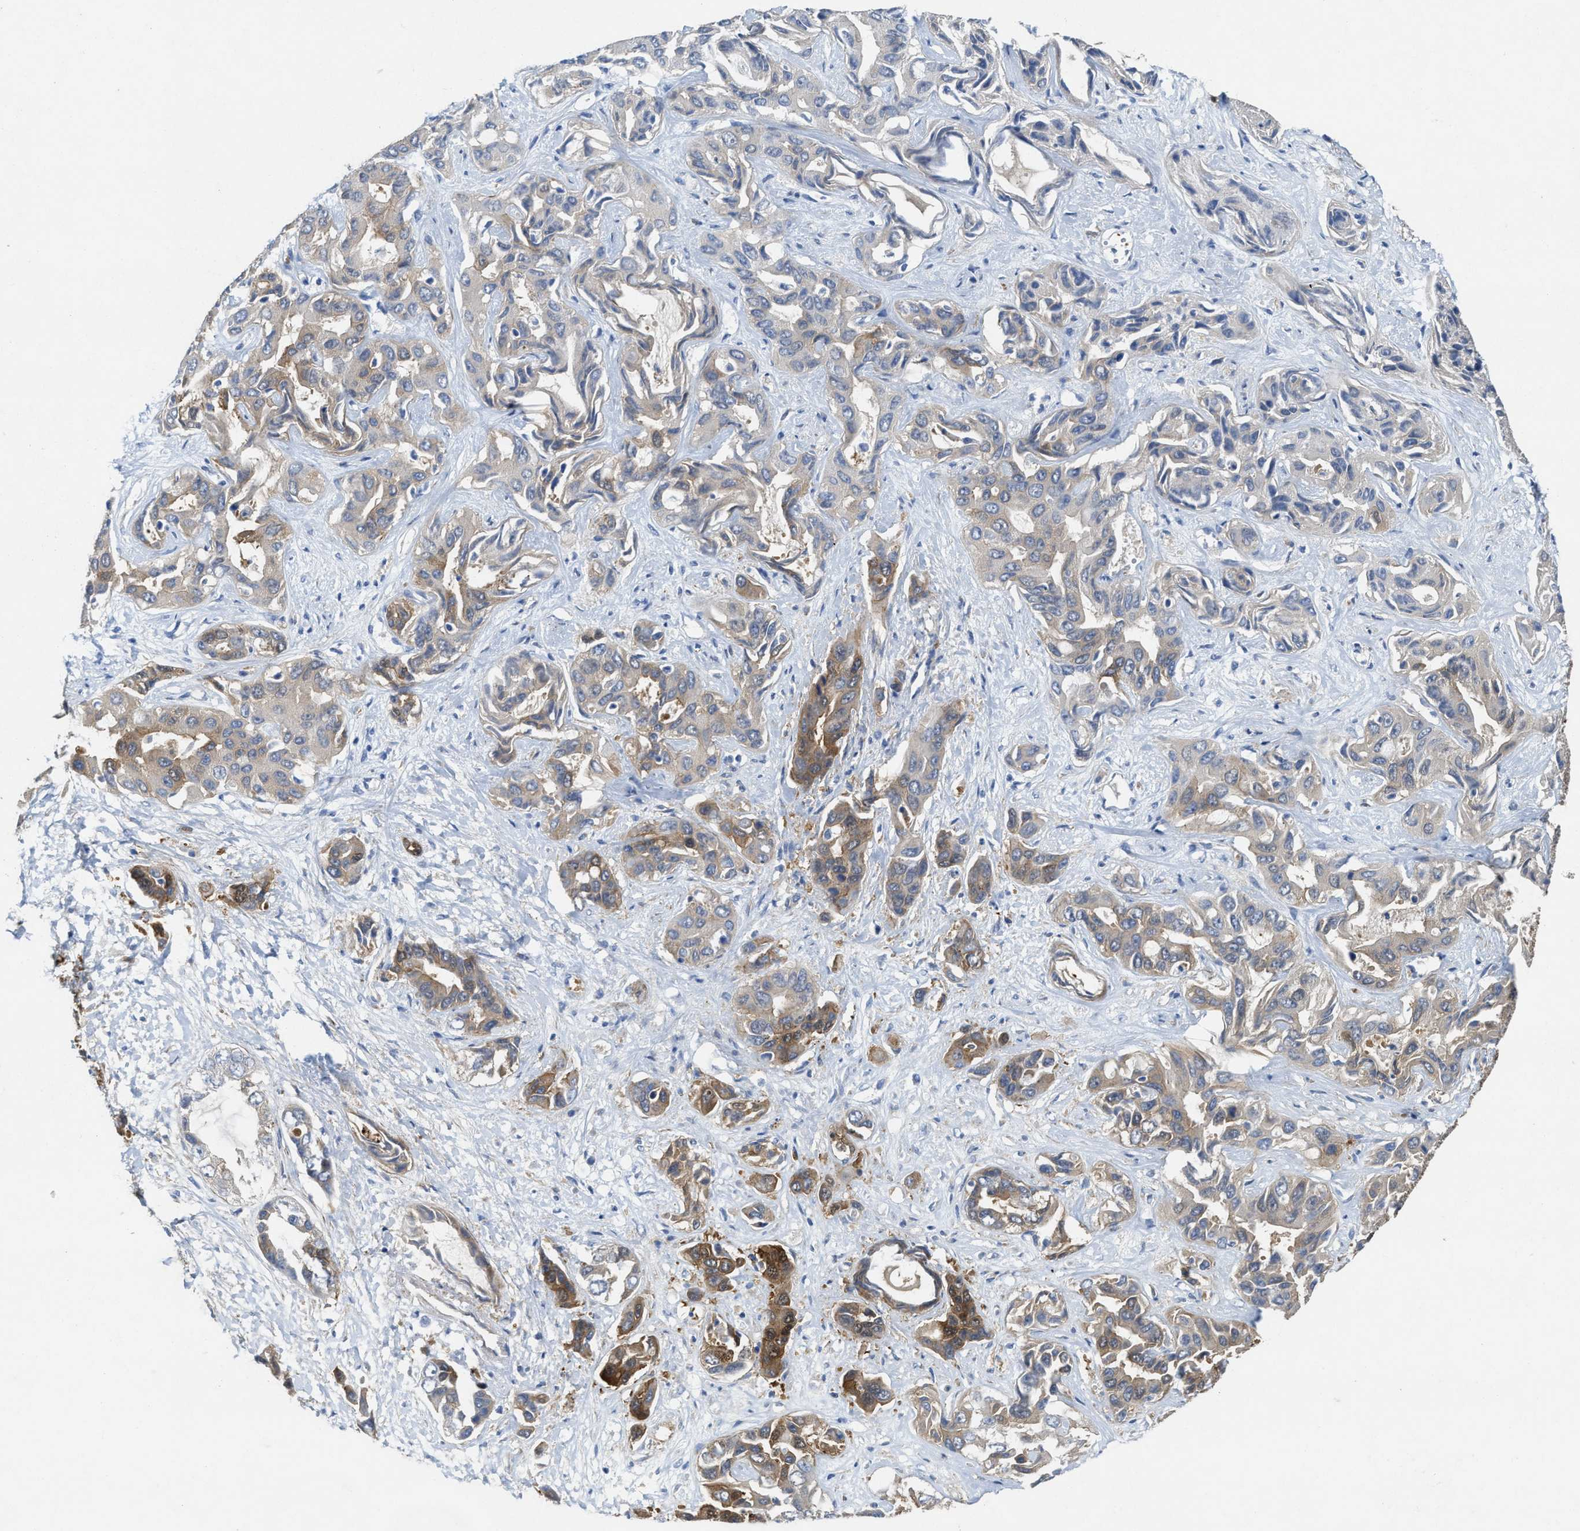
{"staining": {"intensity": "moderate", "quantity": "<25%", "location": "cytoplasmic/membranous"}, "tissue": "liver cancer", "cell_type": "Tumor cells", "image_type": "cancer", "snomed": [{"axis": "morphology", "description": "Cholangiocarcinoma"}, {"axis": "topography", "description": "Liver"}], "caption": "Immunohistochemistry of human liver cancer (cholangiocarcinoma) demonstrates low levels of moderate cytoplasmic/membranous staining in approximately <25% of tumor cells.", "gene": "ASS1", "patient": {"sex": "female", "age": 52}}